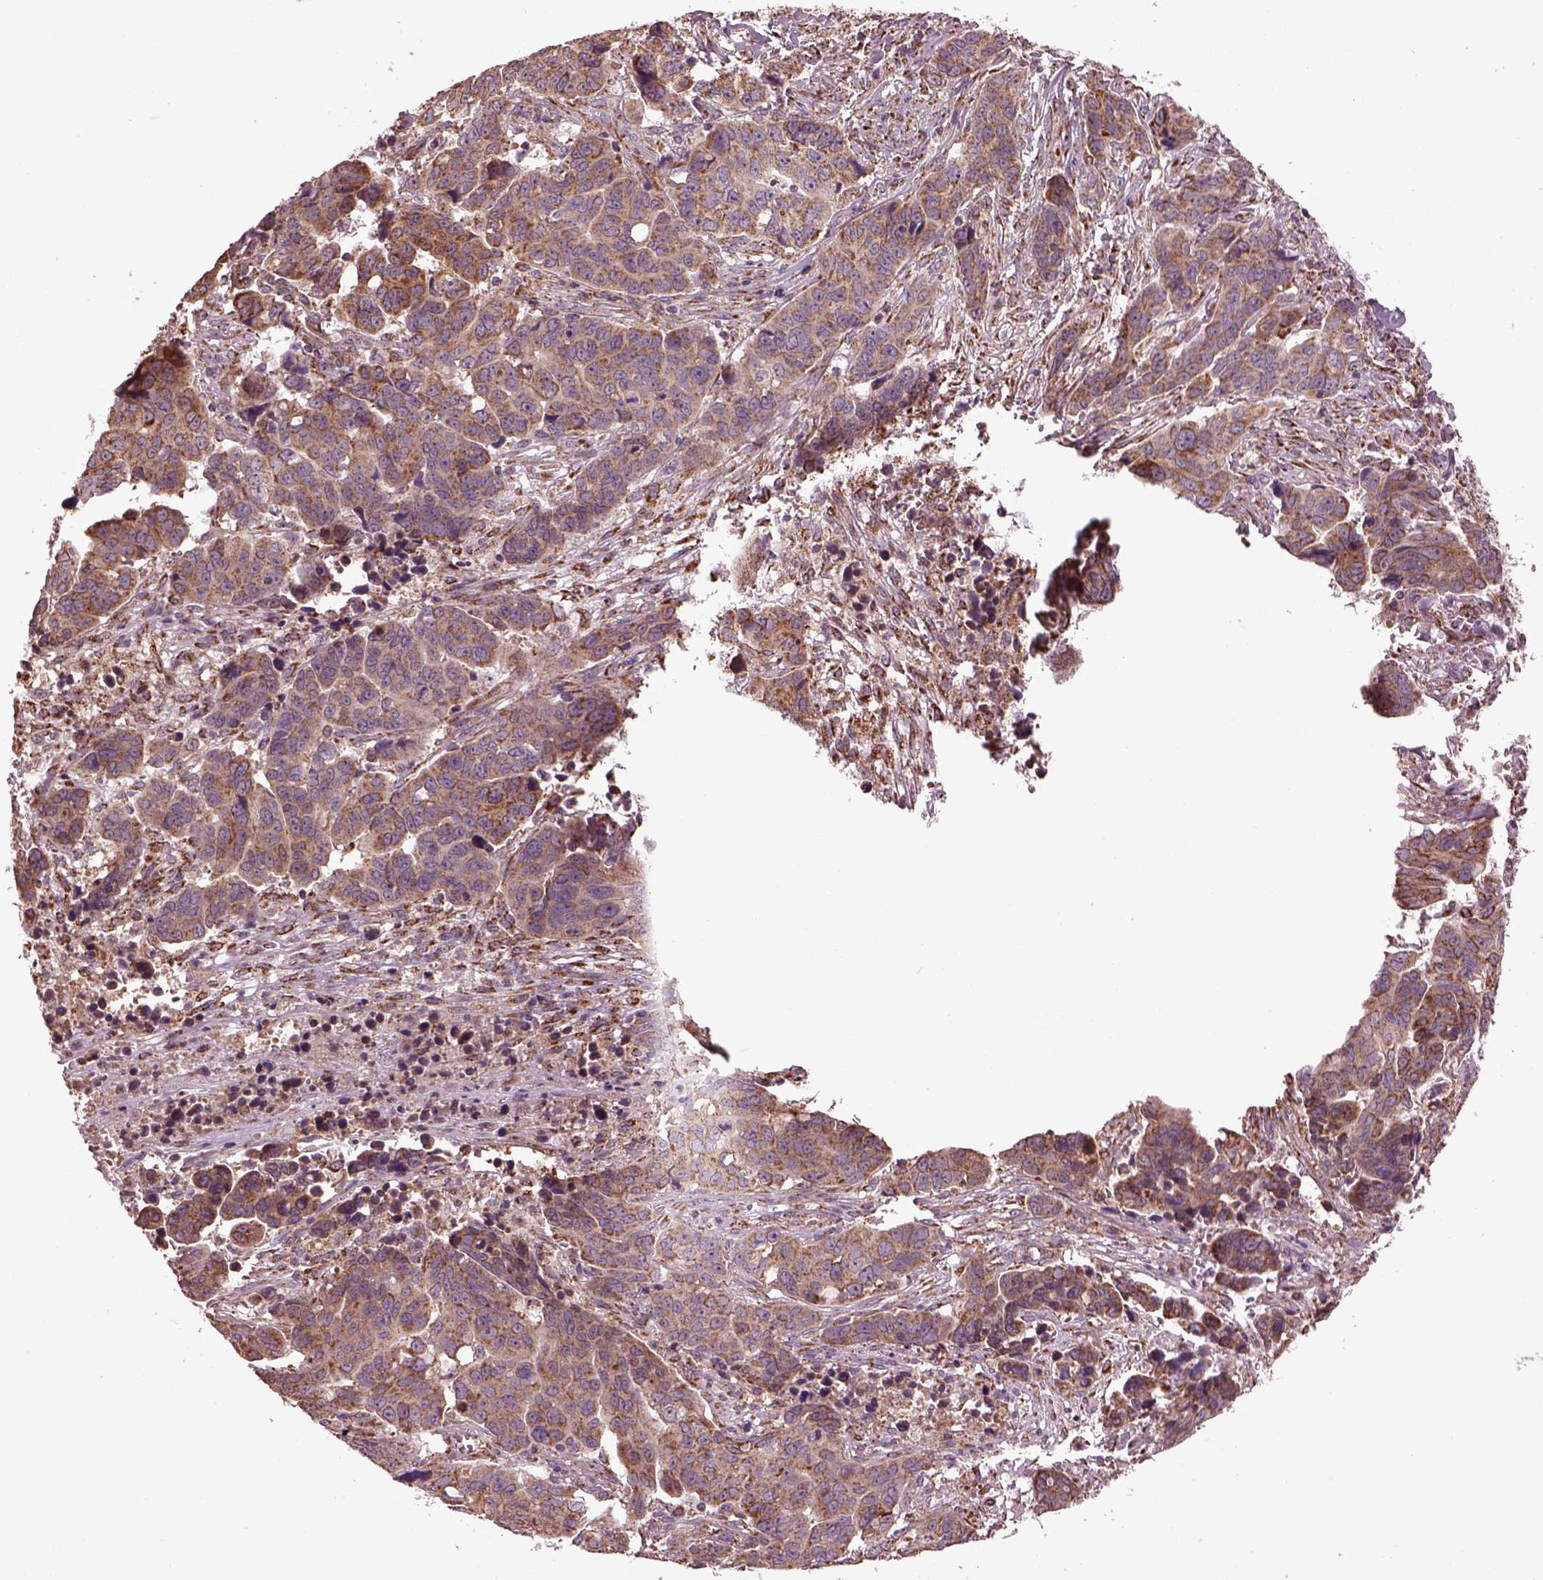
{"staining": {"intensity": "moderate", "quantity": "<25%", "location": "cytoplasmic/membranous"}, "tissue": "ovarian cancer", "cell_type": "Tumor cells", "image_type": "cancer", "snomed": [{"axis": "morphology", "description": "Carcinoma, endometroid"}, {"axis": "topography", "description": "Ovary"}], "caption": "Protein staining by IHC demonstrates moderate cytoplasmic/membranous expression in about <25% of tumor cells in endometroid carcinoma (ovarian). (DAB IHC with brightfield microscopy, high magnification).", "gene": "TMEM254", "patient": {"sex": "female", "age": 78}}